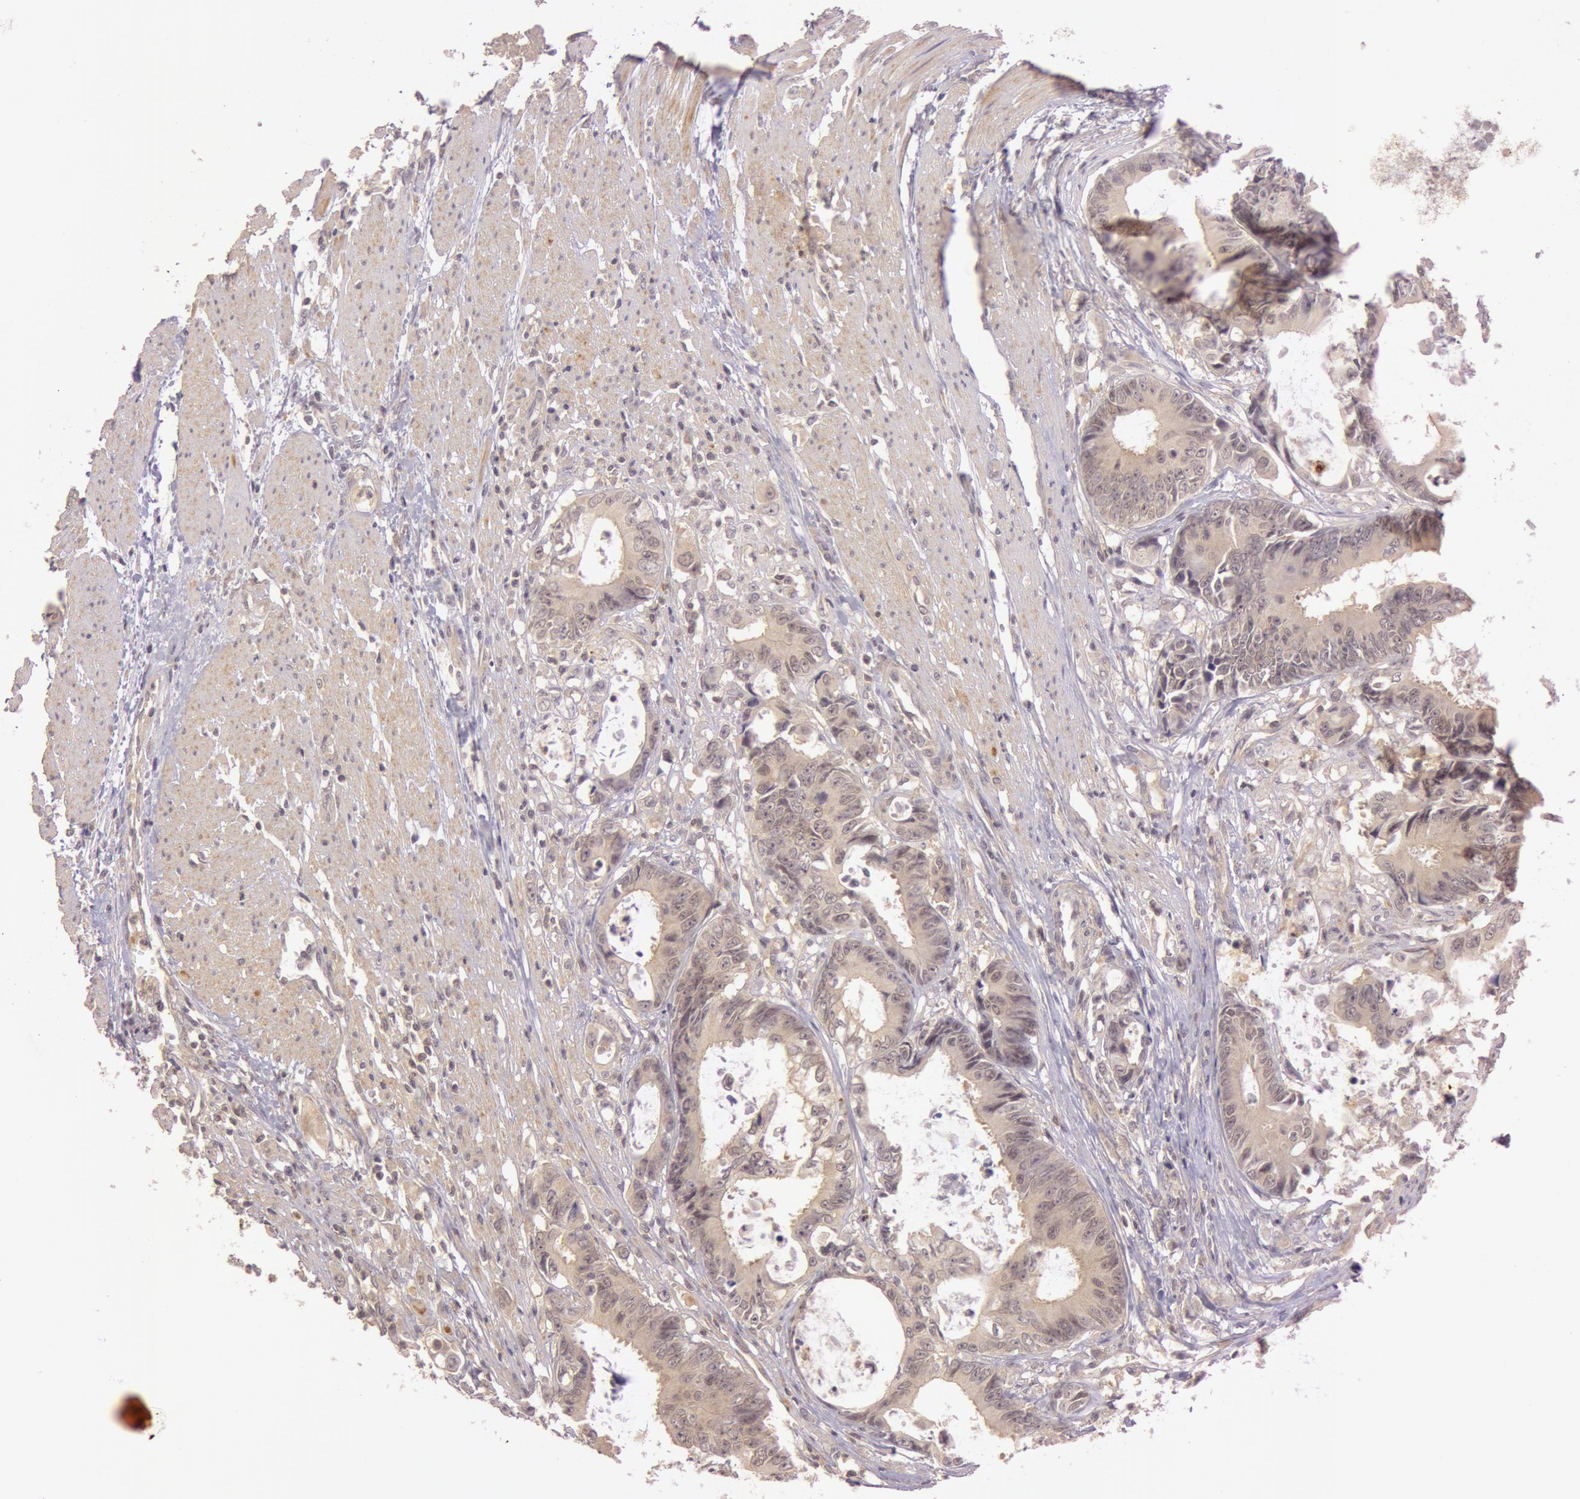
{"staining": {"intensity": "moderate", "quantity": ">75%", "location": "cytoplasmic/membranous"}, "tissue": "colorectal cancer", "cell_type": "Tumor cells", "image_type": "cancer", "snomed": [{"axis": "morphology", "description": "Adenocarcinoma, NOS"}, {"axis": "topography", "description": "Rectum"}], "caption": "Adenocarcinoma (colorectal) stained with a brown dye shows moderate cytoplasmic/membranous positive expression in about >75% of tumor cells.", "gene": "ATG2B", "patient": {"sex": "female", "age": 98}}